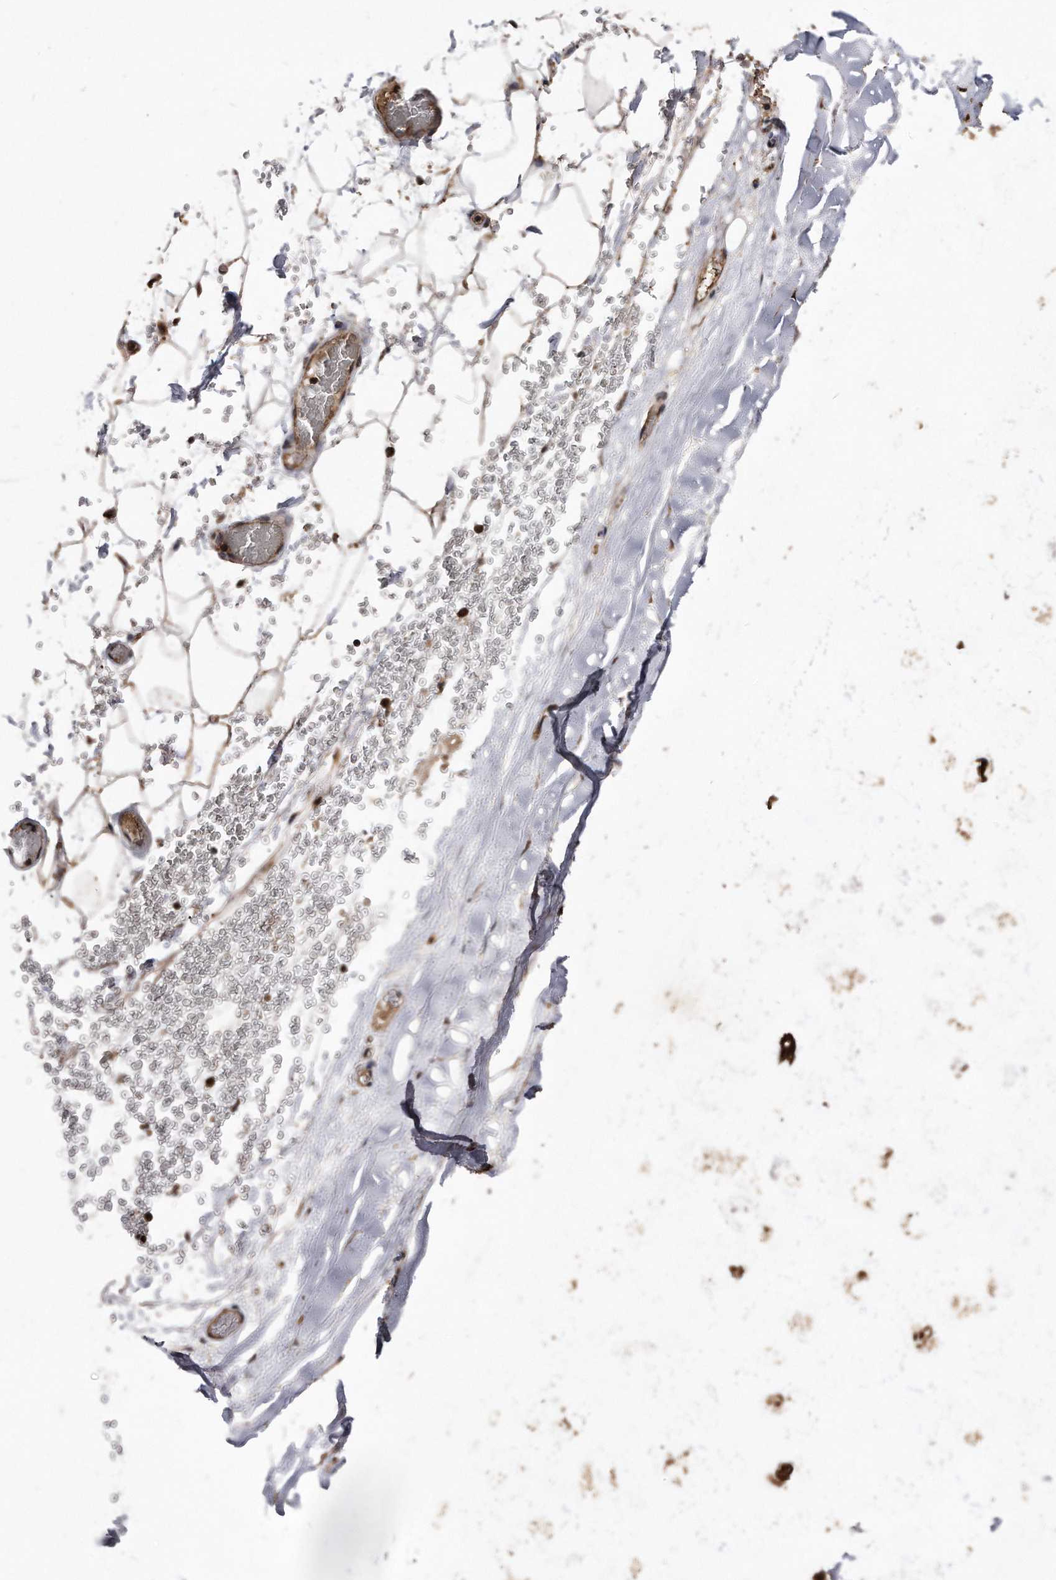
{"staining": {"intensity": "weak", "quantity": ">75%", "location": "cytoplasmic/membranous"}, "tissue": "adipose tissue", "cell_type": "Adipocytes", "image_type": "normal", "snomed": [{"axis": "morphology", "description": "Normal tissue, NOS"}, {"axis": "topography", "description": "Bronchus"}], "caption": "Immunohistochemical staining of benign adipose tissue reveals weak cytoplasmic/membranous protein expression in approximately >75% of adipocytes. The staining was performed using DAB (3,3'-diaminobenzidine), with brown indicating positive protein expression. Nuclei are stained blue with hematoxylin.", "gene": "IL20RA", "patient": {"sex": "male", "age": 66}}